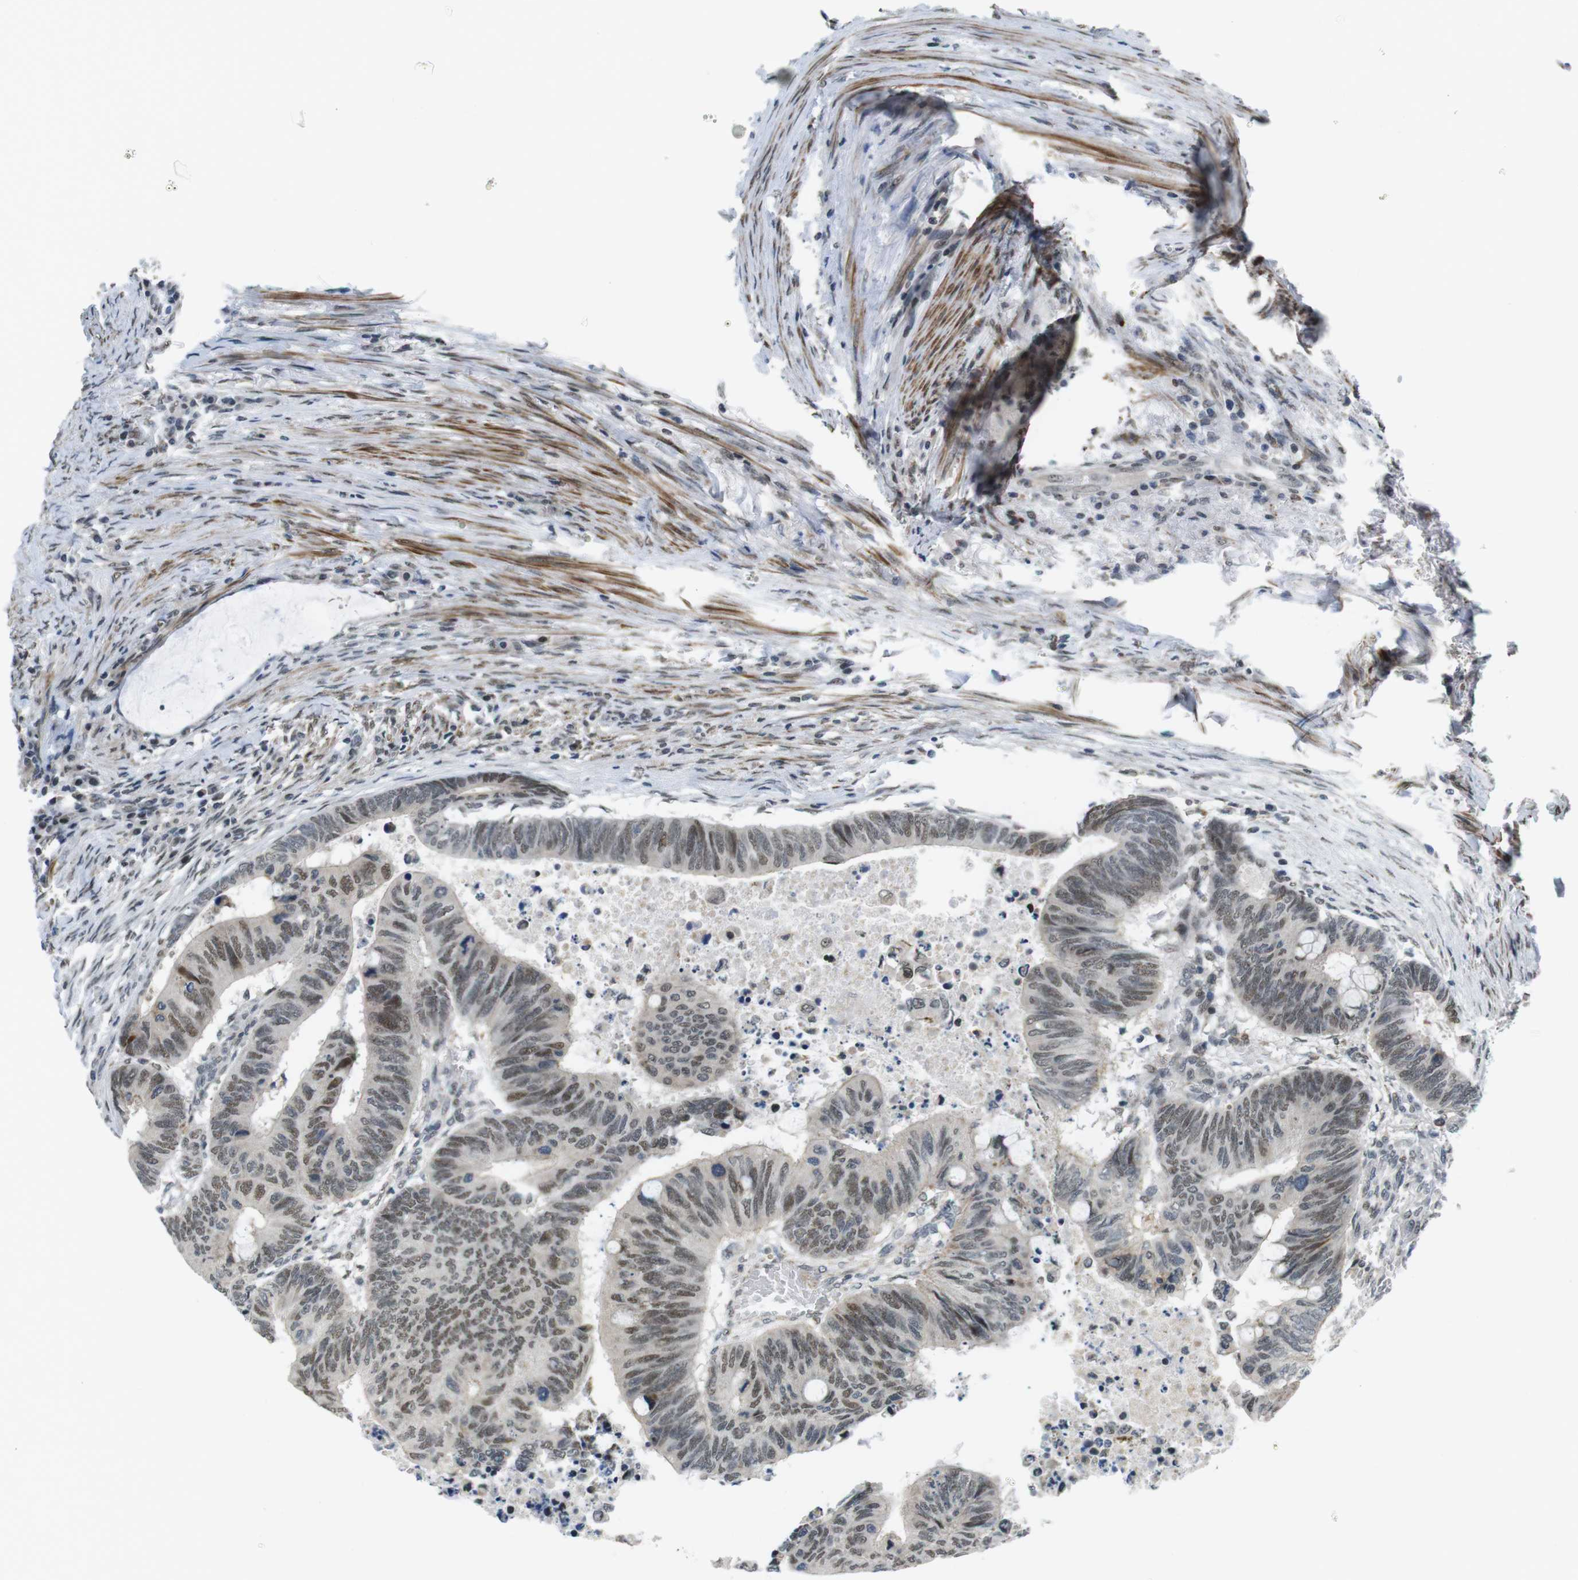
{"staining": {"intensity": "moderate", "quantity": "25%-75%", "location": "nuclear"}, "tissue": "colorectal cancer", "cell_type": "Tumor cells", "image_type": "cancer", "snomed": [{"axis": "morphology", "description": "Normal tissue, NOS"}, {"axis": "morphology", "description": "Adenocarcinoma, NOS"}, {"axis": "topography", "description": "Rectum"}, {"axis": "topography", "description": "Peripheral nerve tissue"}], "caption": "Immunohistochemistry (IHC) (DAB (3,3'-diaminobenzidine)) staining of human colorectal cancer displays moderate nuclear protein expression in approximately 25%-75% of tumor cells.", "gene": "USP7", "patient": {"sex": "male", "age": 92}}